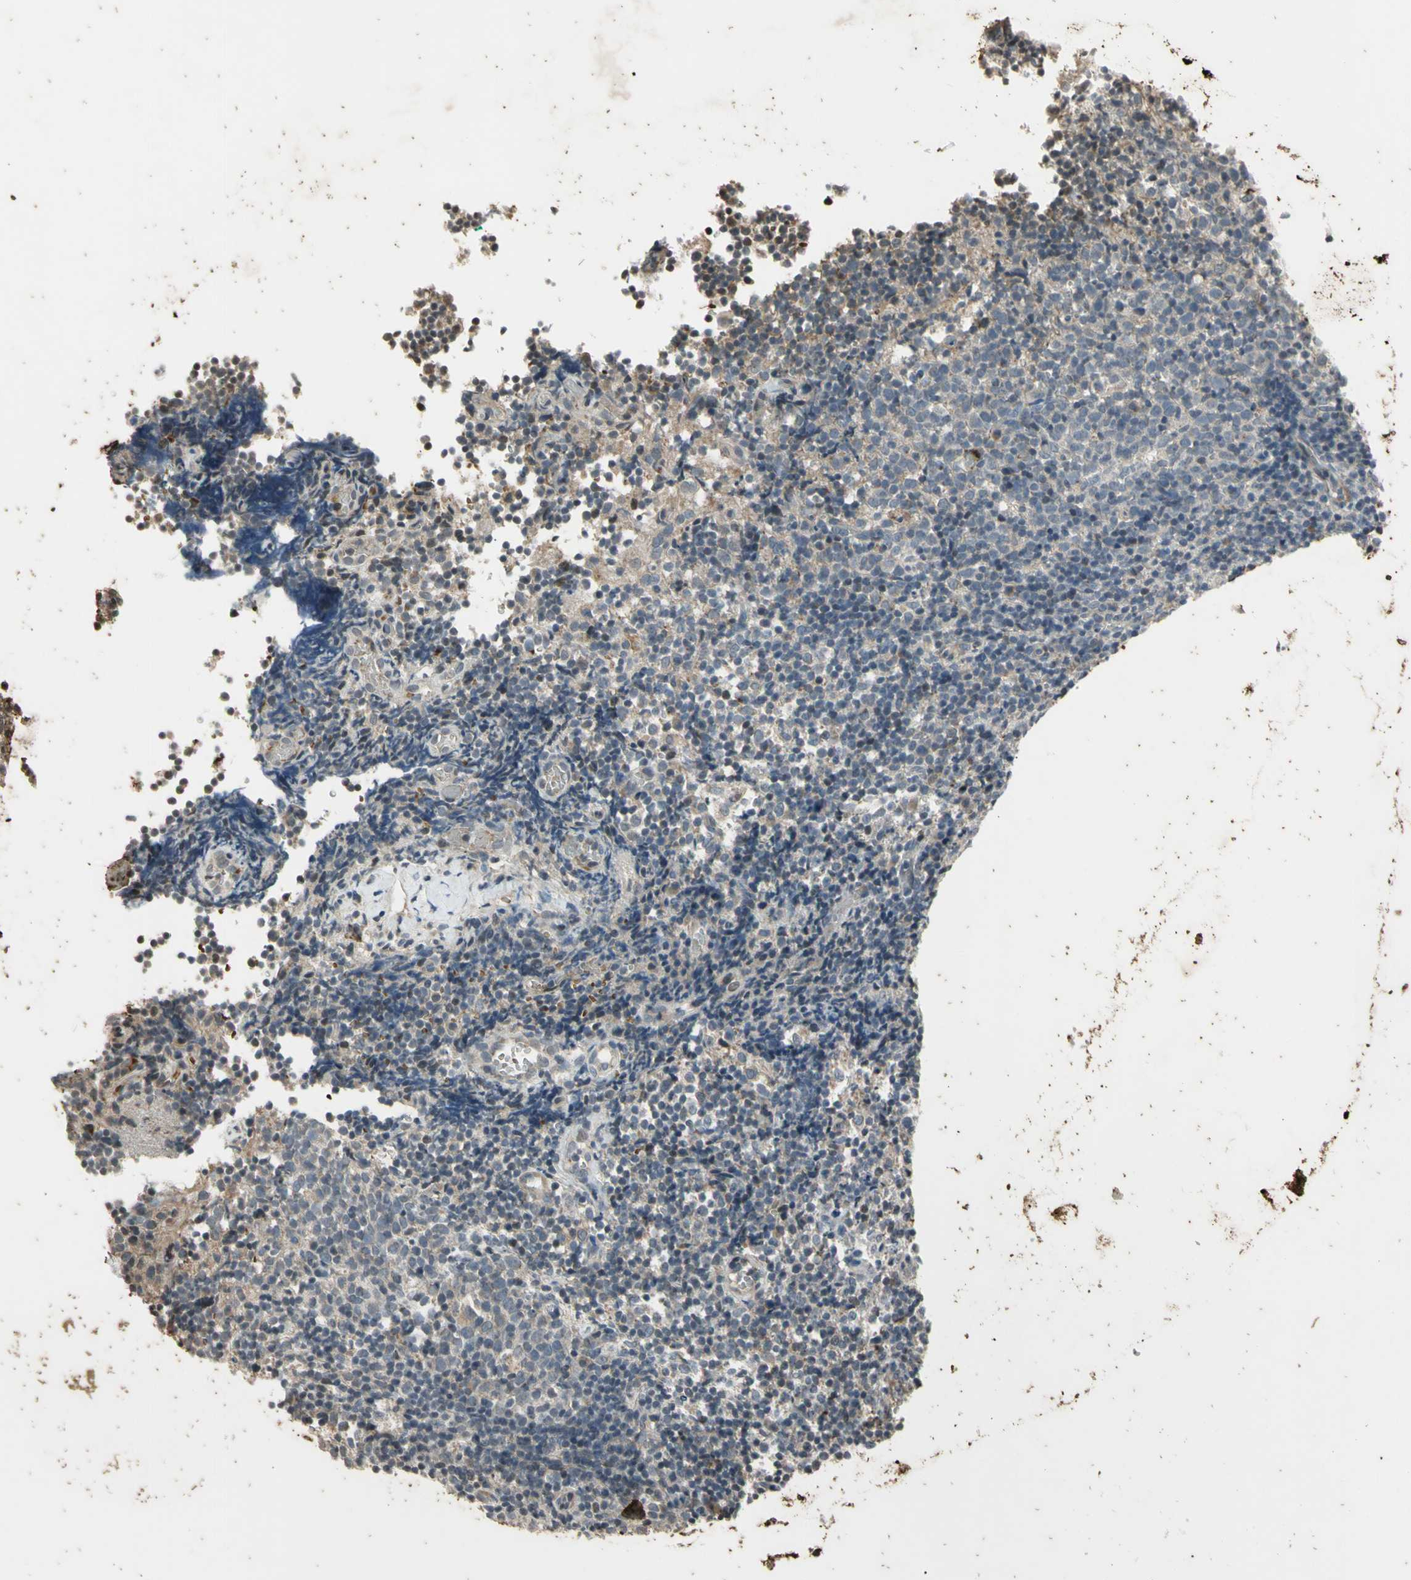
{"staining": {"intensity": "weak", "quantity": "25%-75%", "location": "cytoplasmic/membranous"}, "tissue": "lymph node", "cell_type": "Germinal center cells", "image_type": "normal", "snomed": [{"axis": "morphology", "description": "Normal tissue, NOS"}, {"axis": "morphology", "description": "Inflammation, NOS"}, {"axis": "topography", "description": "Lymph node"}], "caption": "A brown stain shows weak cytoplasmic/membranous staining of a protein in germinal center cells of normal lymph node.", "gene": "EFNB2", "patient": {"sex": "male", "age": 55}}